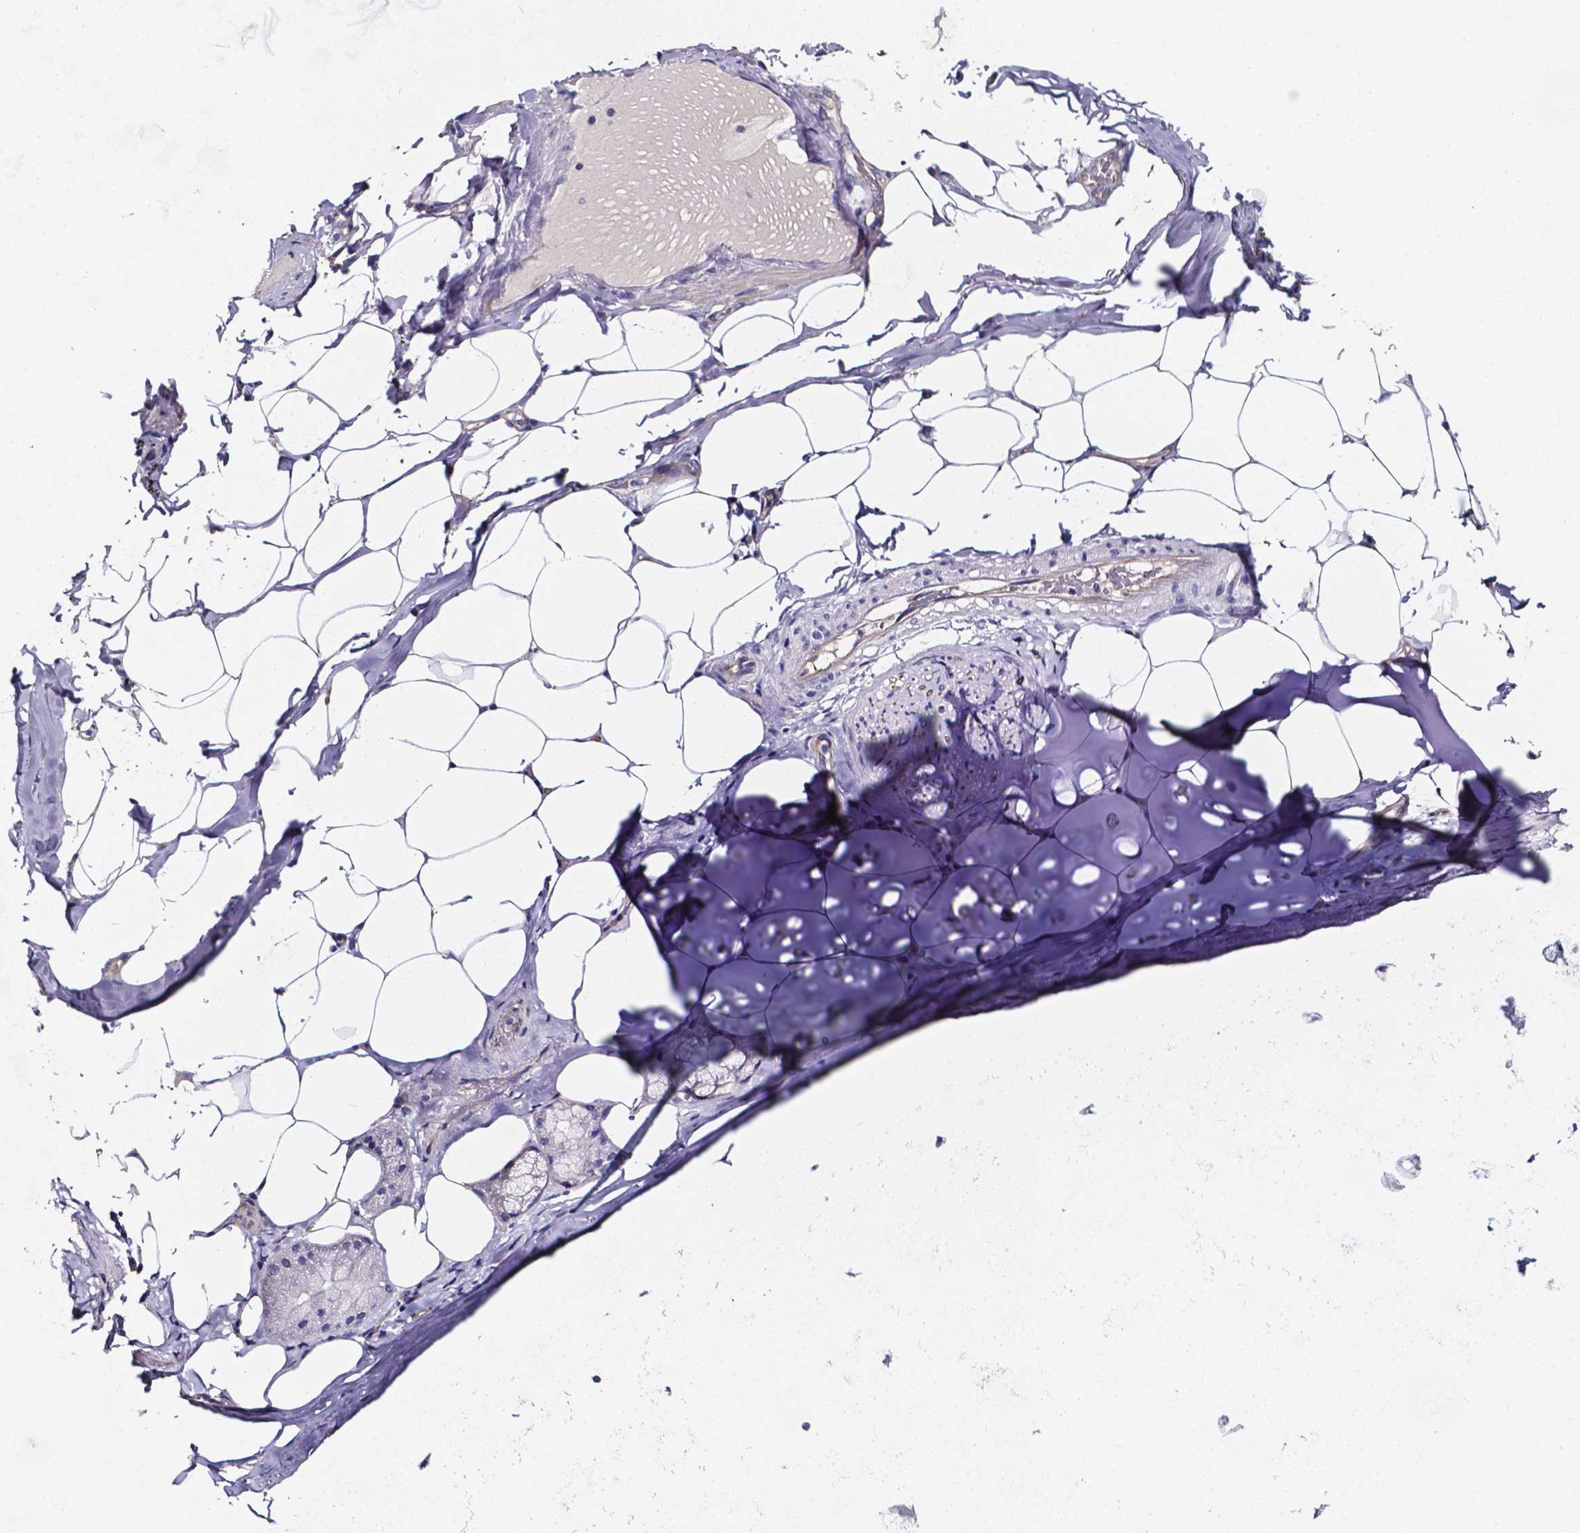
{"staining": {"intensity": "negative", "quantity": "none", "location": "none"}, "tissue": "adipose tissue", "cell_type": "Adipocytes", "image_type": "normal", "snomed": [{"axis": "morphology", "description": "Normal tissue, NOS"}, {"axis": "topography", "description": "Bronchus"}, {"axis": "topography", "description": "Lung"}], "caption": "This histopathology image is of benign adipose tissue stained with IHC to label a protein in brown with the nuclei are counter-stained blue. There is no staining in adipocytes.", "gene": "CACNG8", "patient": {"sex": "female", "age": 57}}